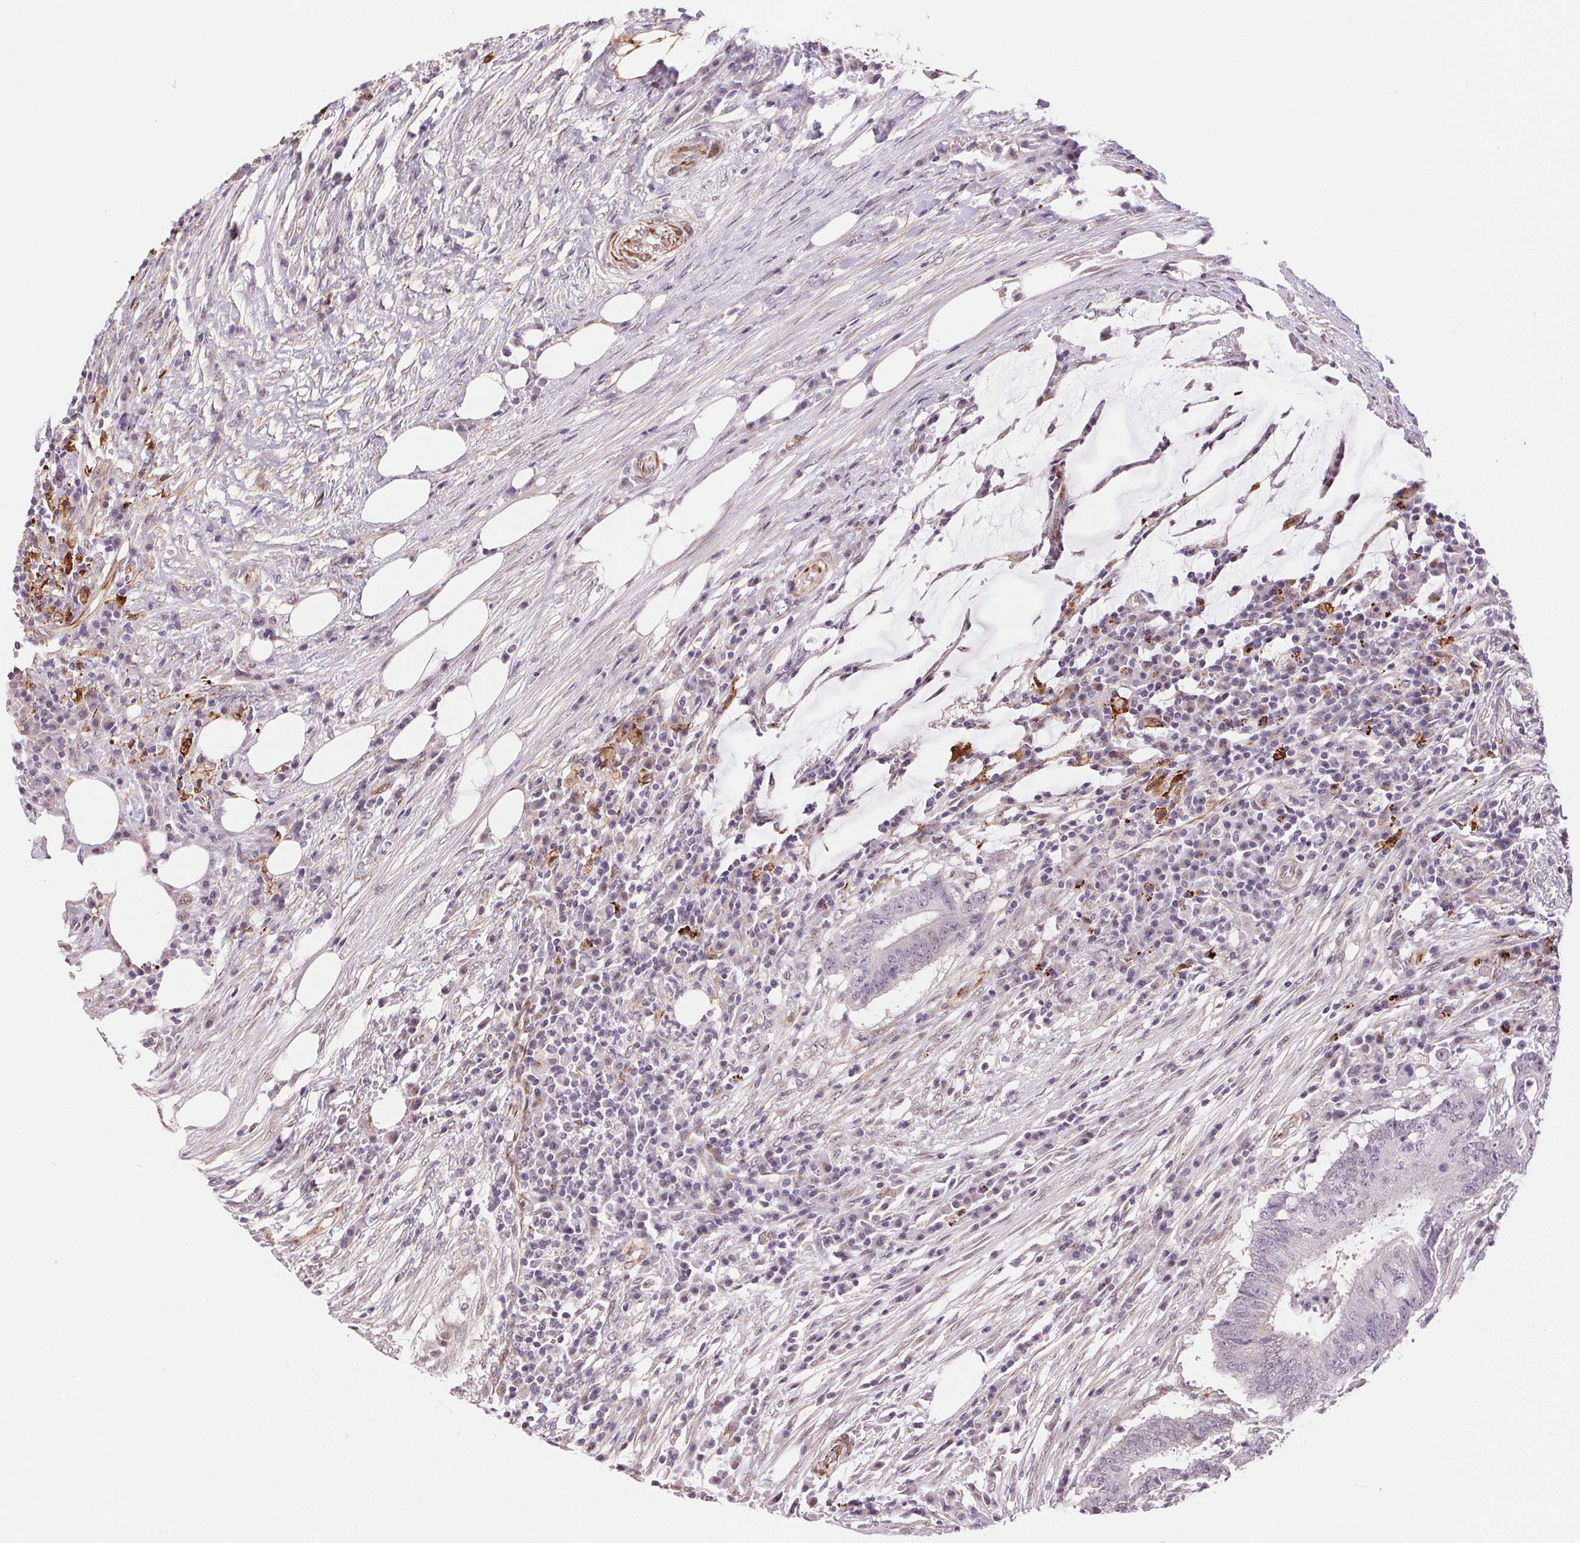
{"staining": {"intensity": "negative", "quantity": "none", "location": "none"}, "tissue": "colorectal cancer", "cell_type": "Tumor cells", "image_type": "cancer", "snomed": [{"axis": "morphology", "description": "Adenocarcinoma, NOS"}, {"axis": "topography", "description": "Colon"}], "caption": "Immunohistochemistry micrograph of human colorectal cancer (adenocarcinoma) stained for a protein (brown), which demonstrates no staining in tumor cells.", "gene": "GYG2", "patient": {"sex": "female", "age": 43}}